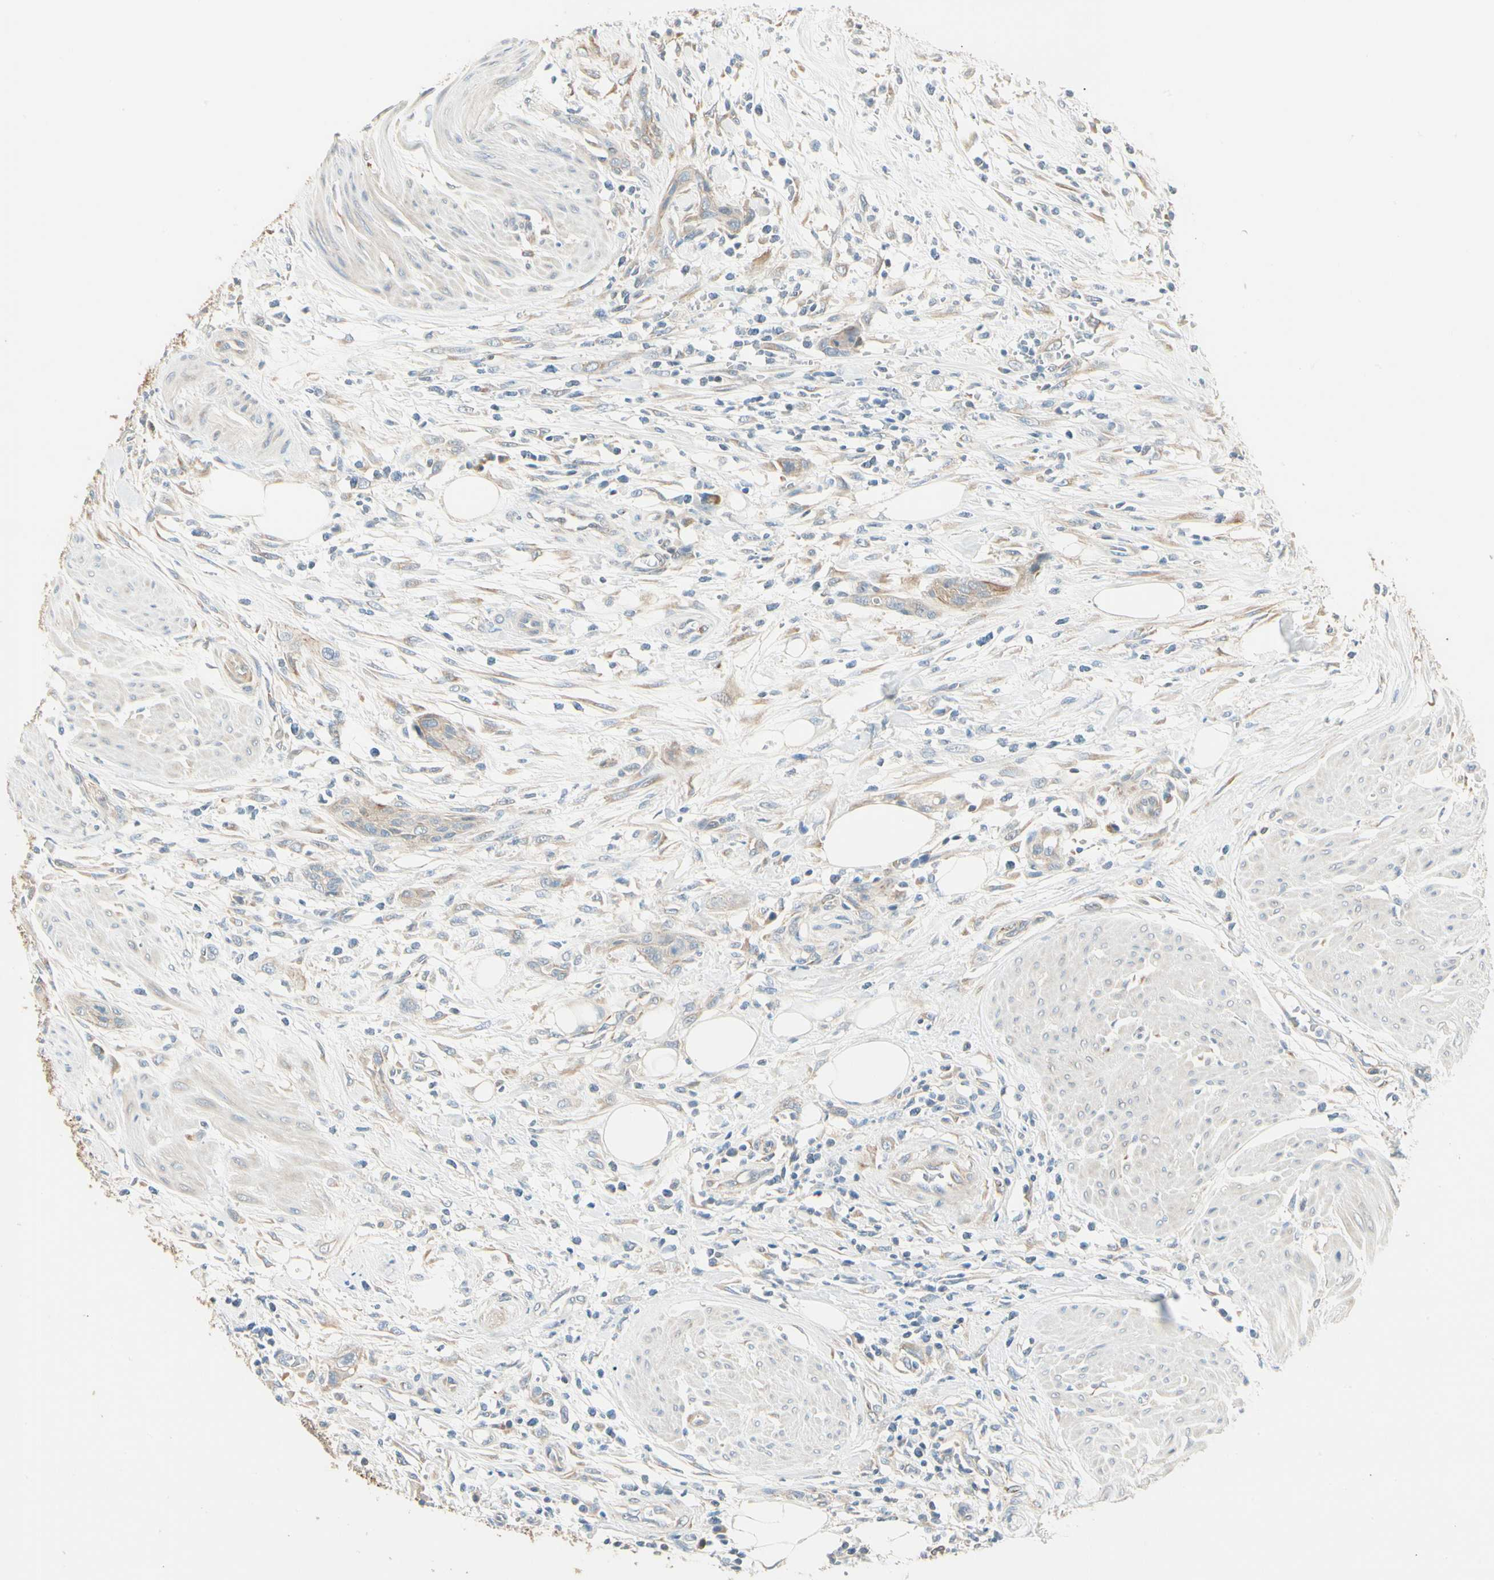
{"staining": {"intensity": "weak", "quantity": ">75%", "location": "cytoplasmic/membranous"}, "tissue": "urothelial cancer", "cell_type": "Tumor cells", "image_type": "cancer", "snomed": [{"axis": "morphology", "description": "Urothelial carcinoma, High grade"}, {"axis": "topography", "description": "Urinary bladder"}], "caption": "Immunohistochemical staining of urothelial carcinoma (high-grade) shows low levels of weak cytoplasmic/membranous protein positivity in approximately >75% of tumor cells.", "gene": "DUSP12", "patient": {"sex": "male", "age": 35}}